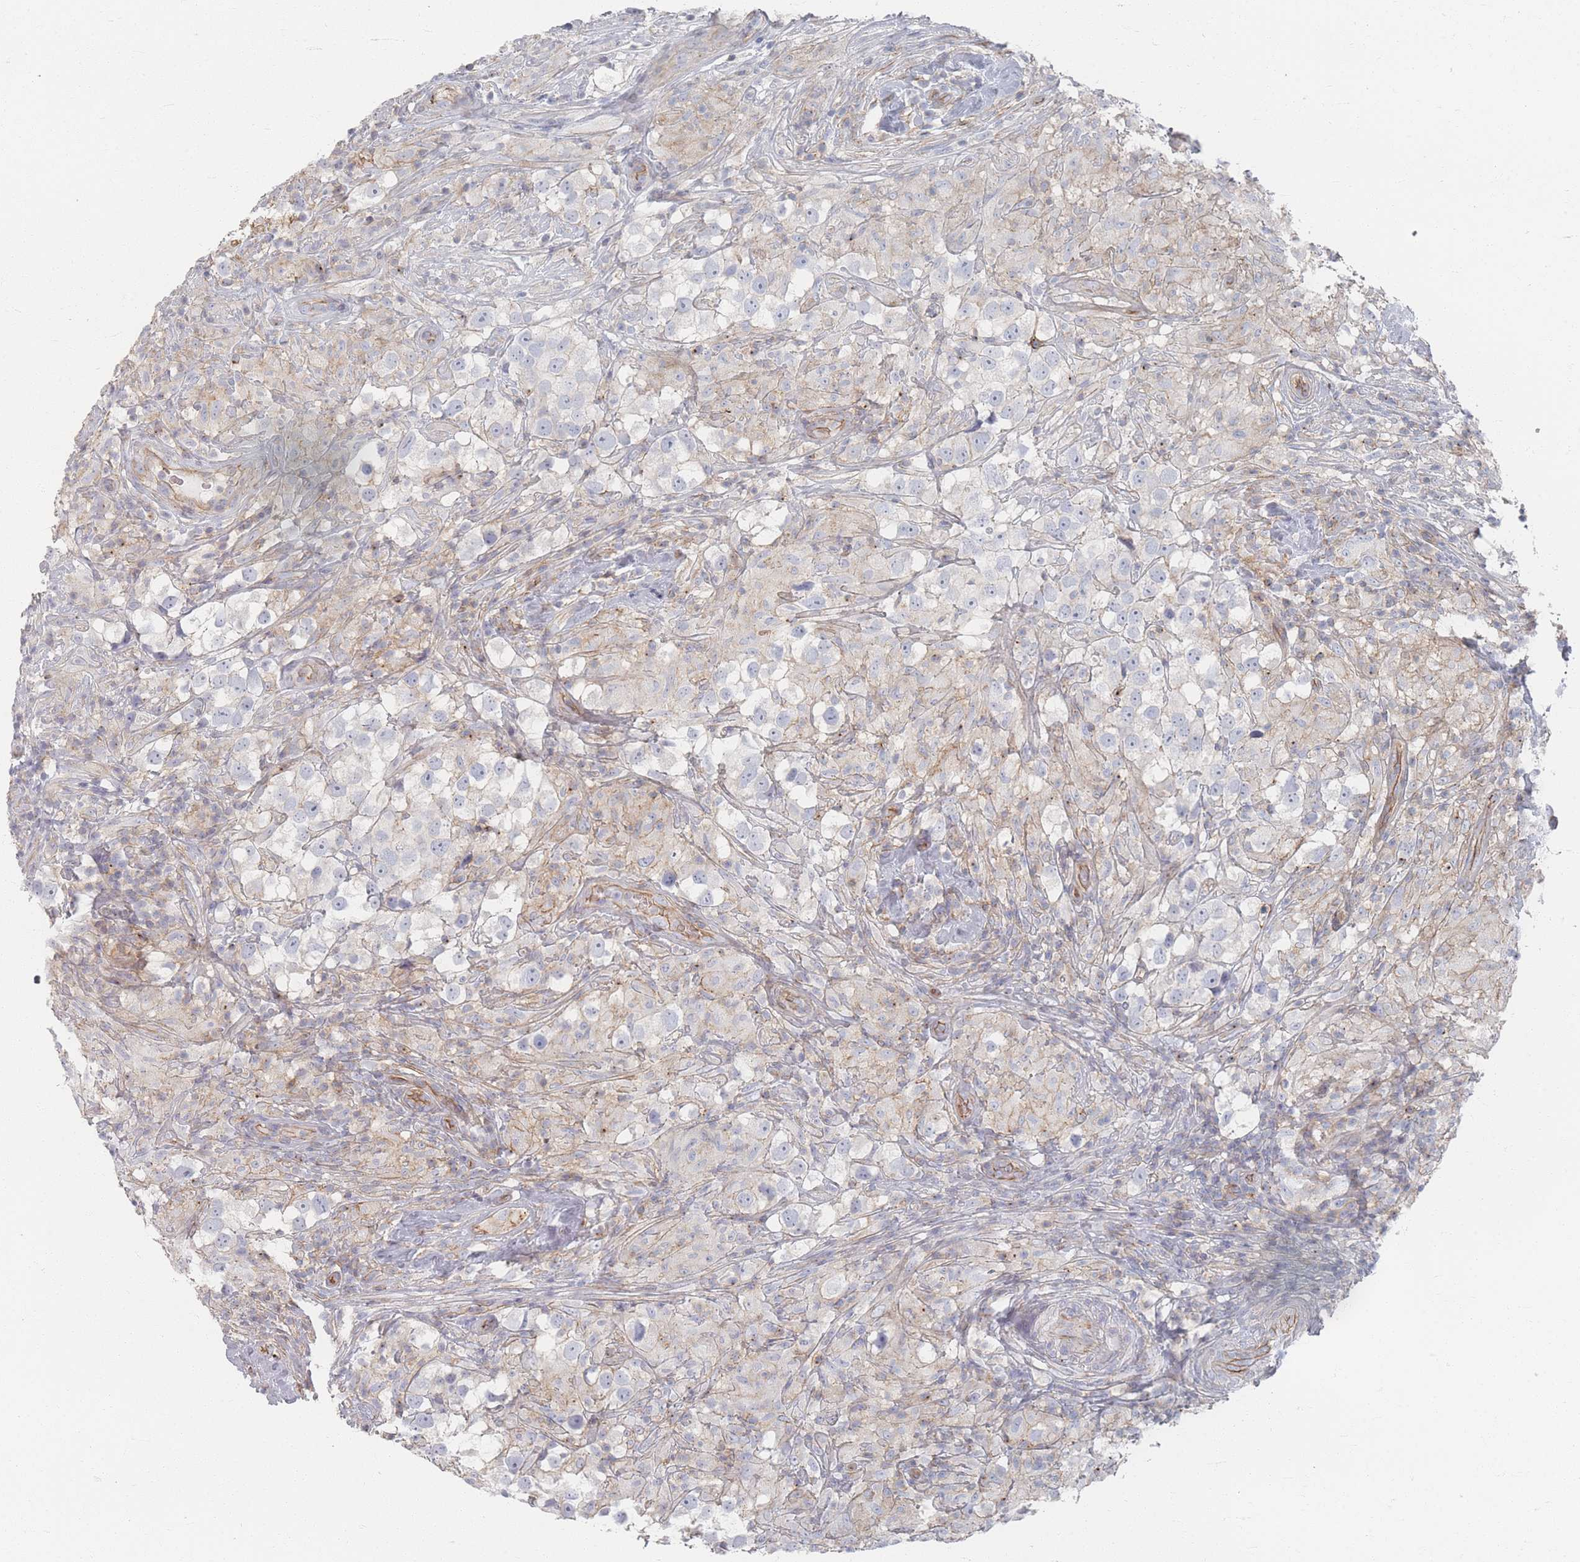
{"staining": {"intensity": "negative", "quantity": "none", "location": "none"}, "tissue": "testis cancer", "cell_type": "Tumor cells", "image_type": "cancer", "snomed": [{"axis": "morphology", "description": "Seminoma, NOS"}, {"axis": "topography", "description": "Testis"}], "caption": "Immunohistochemistry image of human seminoma (testis) stained for a protein (brown), which reveals no positivity in tumor cells.", "gene": "GNB1", "patient": {"sex": "male", "age": 46}}